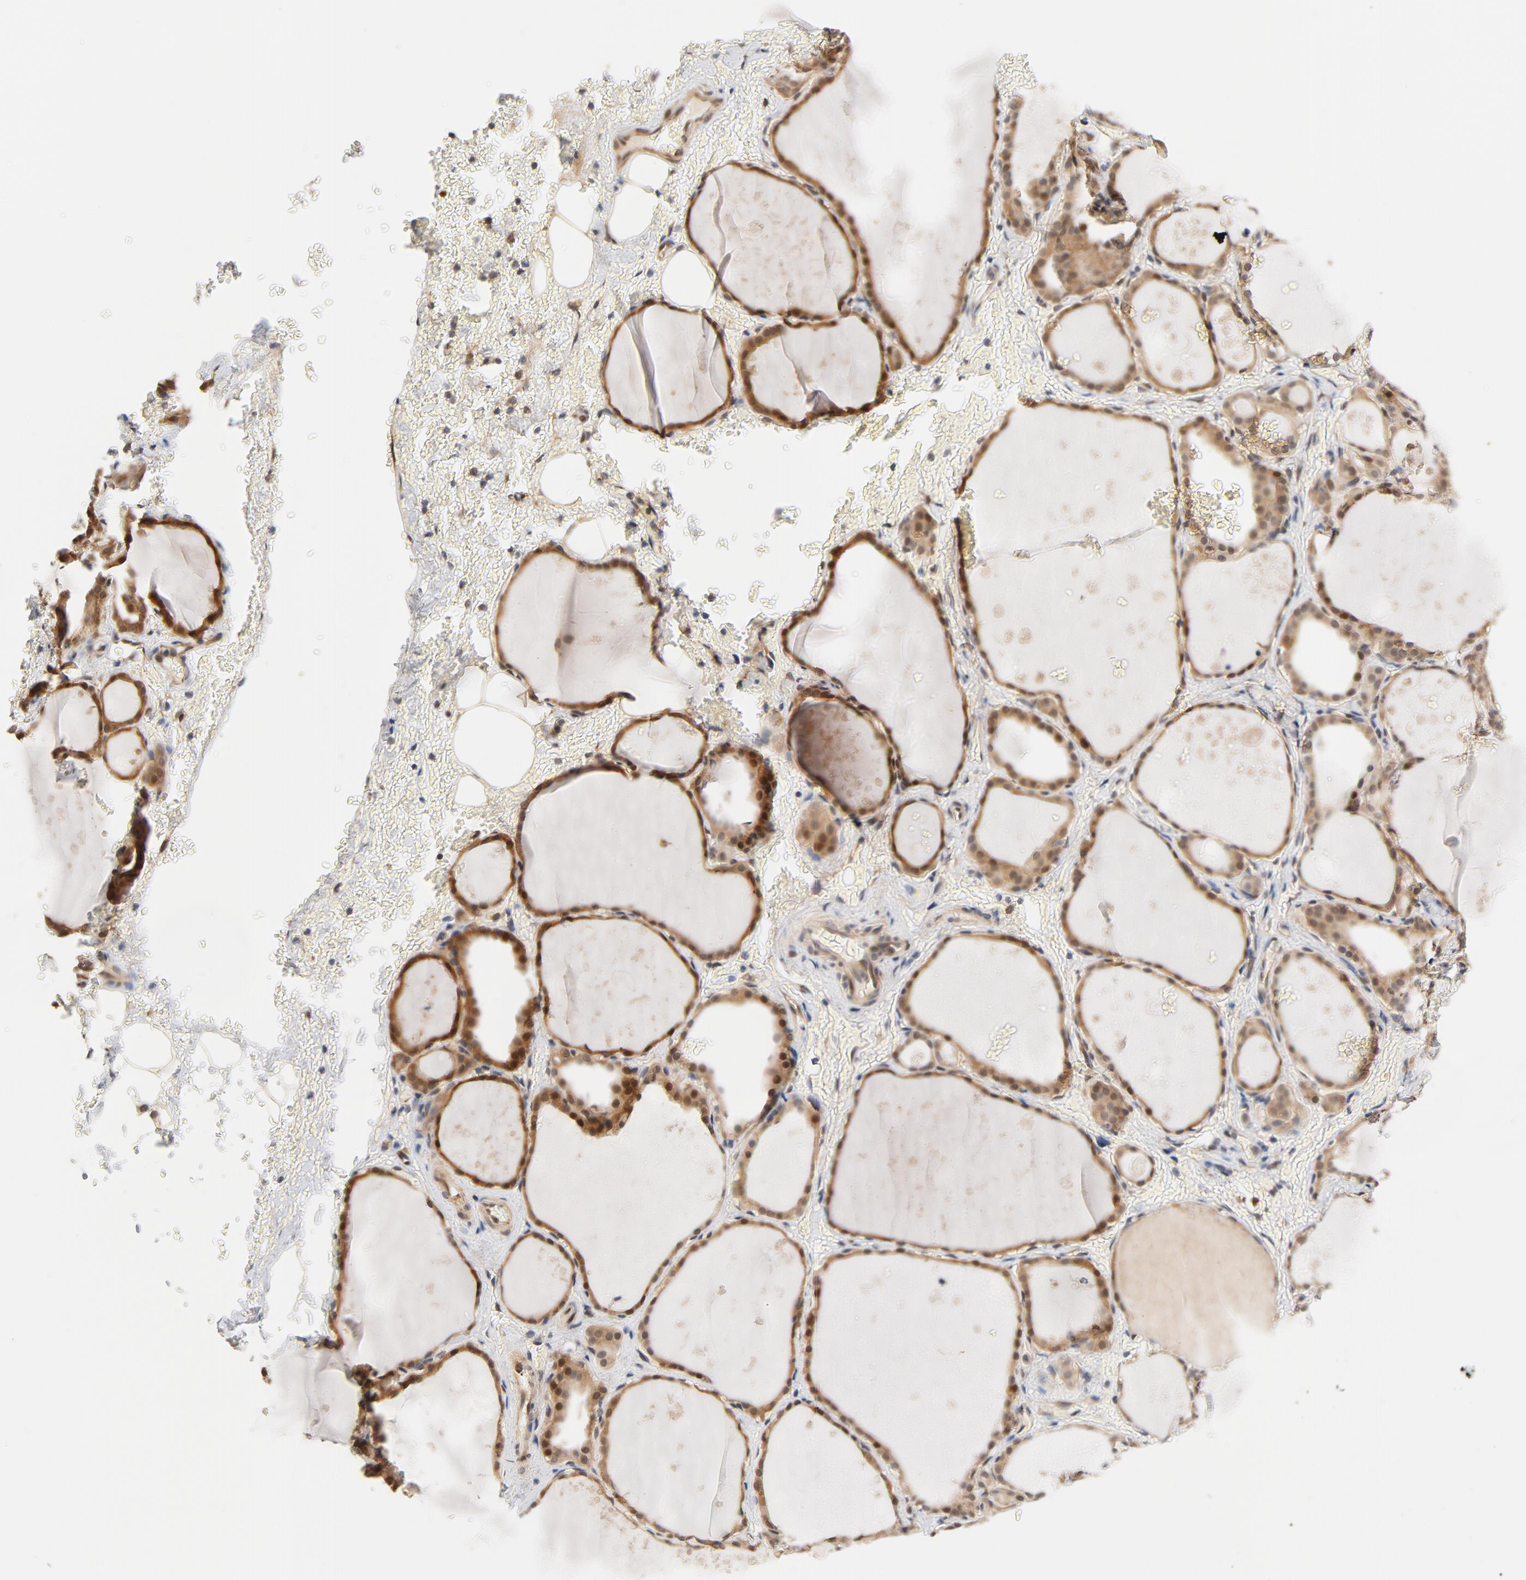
{"staining": {"intensity": "moderate", "quantity": ">75%", "location": "cytoplasmic/membranous,nuclear"}, "tissue": "thyroid gland", "cell_type": "Glandular cells", "image_type": "normal", "snomed": [{"axis": "morphology", "description": "Normal tissue, NOS"}, {"axis": "topography", "description": "Thyroid gland"}], "caption": "Immunohistochemical staining of unremarkable human thyroid gland reveals medium levels of moderate cytoplasmic/membranous,nuclear positivity in approximately >75% of glandular cells. (DAB IHC with brightfield microscopy, high magnification).", "gene": "EIF4E", "patient": {"sex": "male", "age": 61}}